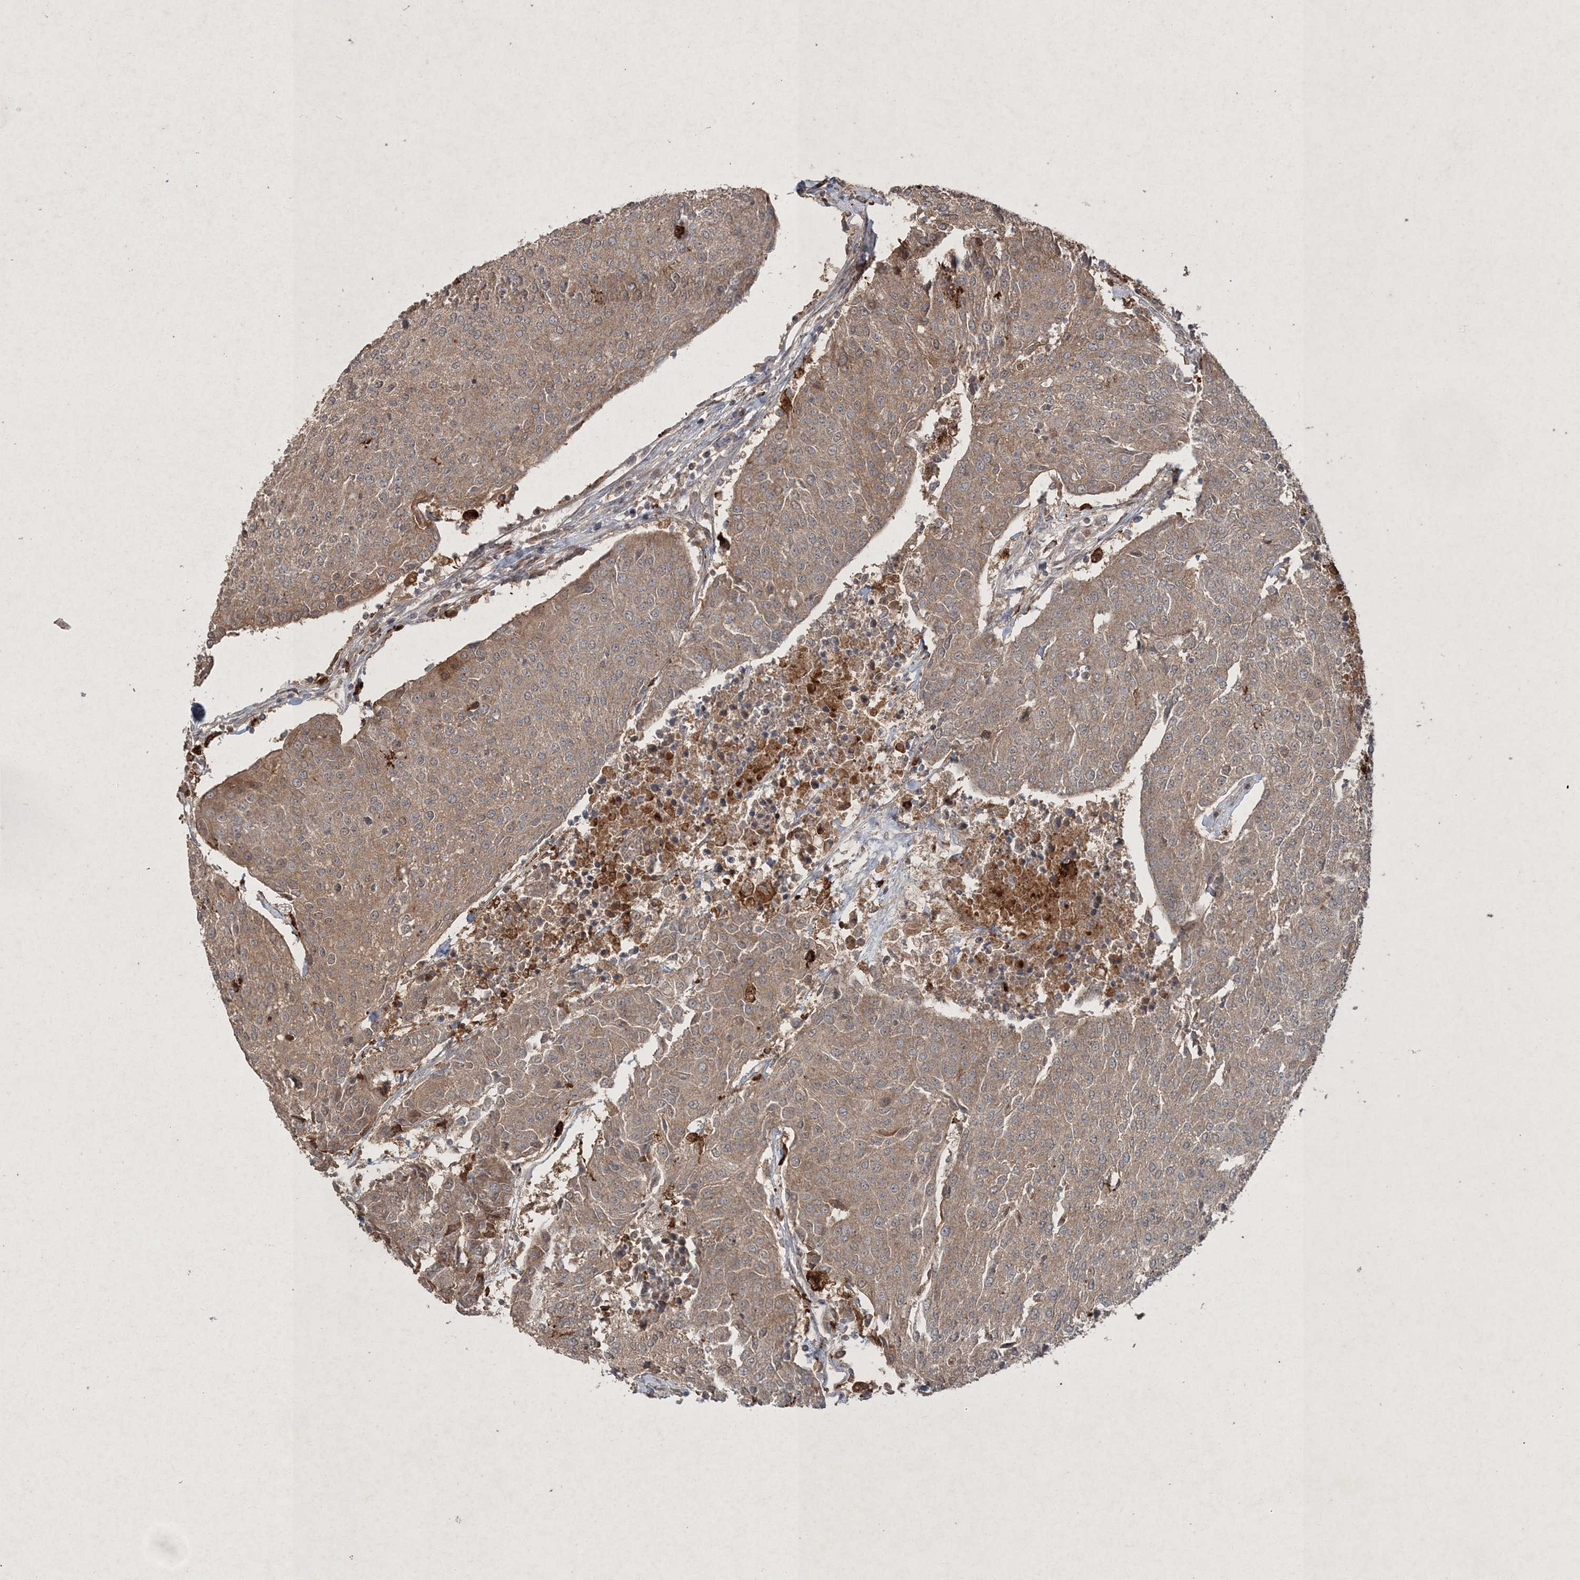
{"staining": {"intensity": "moderate", "quantity": ">75%", "location": "cytoplasmic/membranous"}, "tissue": "urothelial cancer", "cell_type": "Tumor cells", "image_type": "cancer", "snomed": [{"axis": "morphology", "description": "Urothelial carcinoma, High grade"}, {"axis": "topography", "description": "Urinary bladder"}], "caption": "Protein expression analysis of urothelial cancer displays moderate cytoplasmic/membranous positivity in approximately >75% of tumor cells. The protein of interest is shown in brown color, while the nuclei are stained blue.", "gene": "SPRY1", "patient": {"sex": "female", "age": 85}}